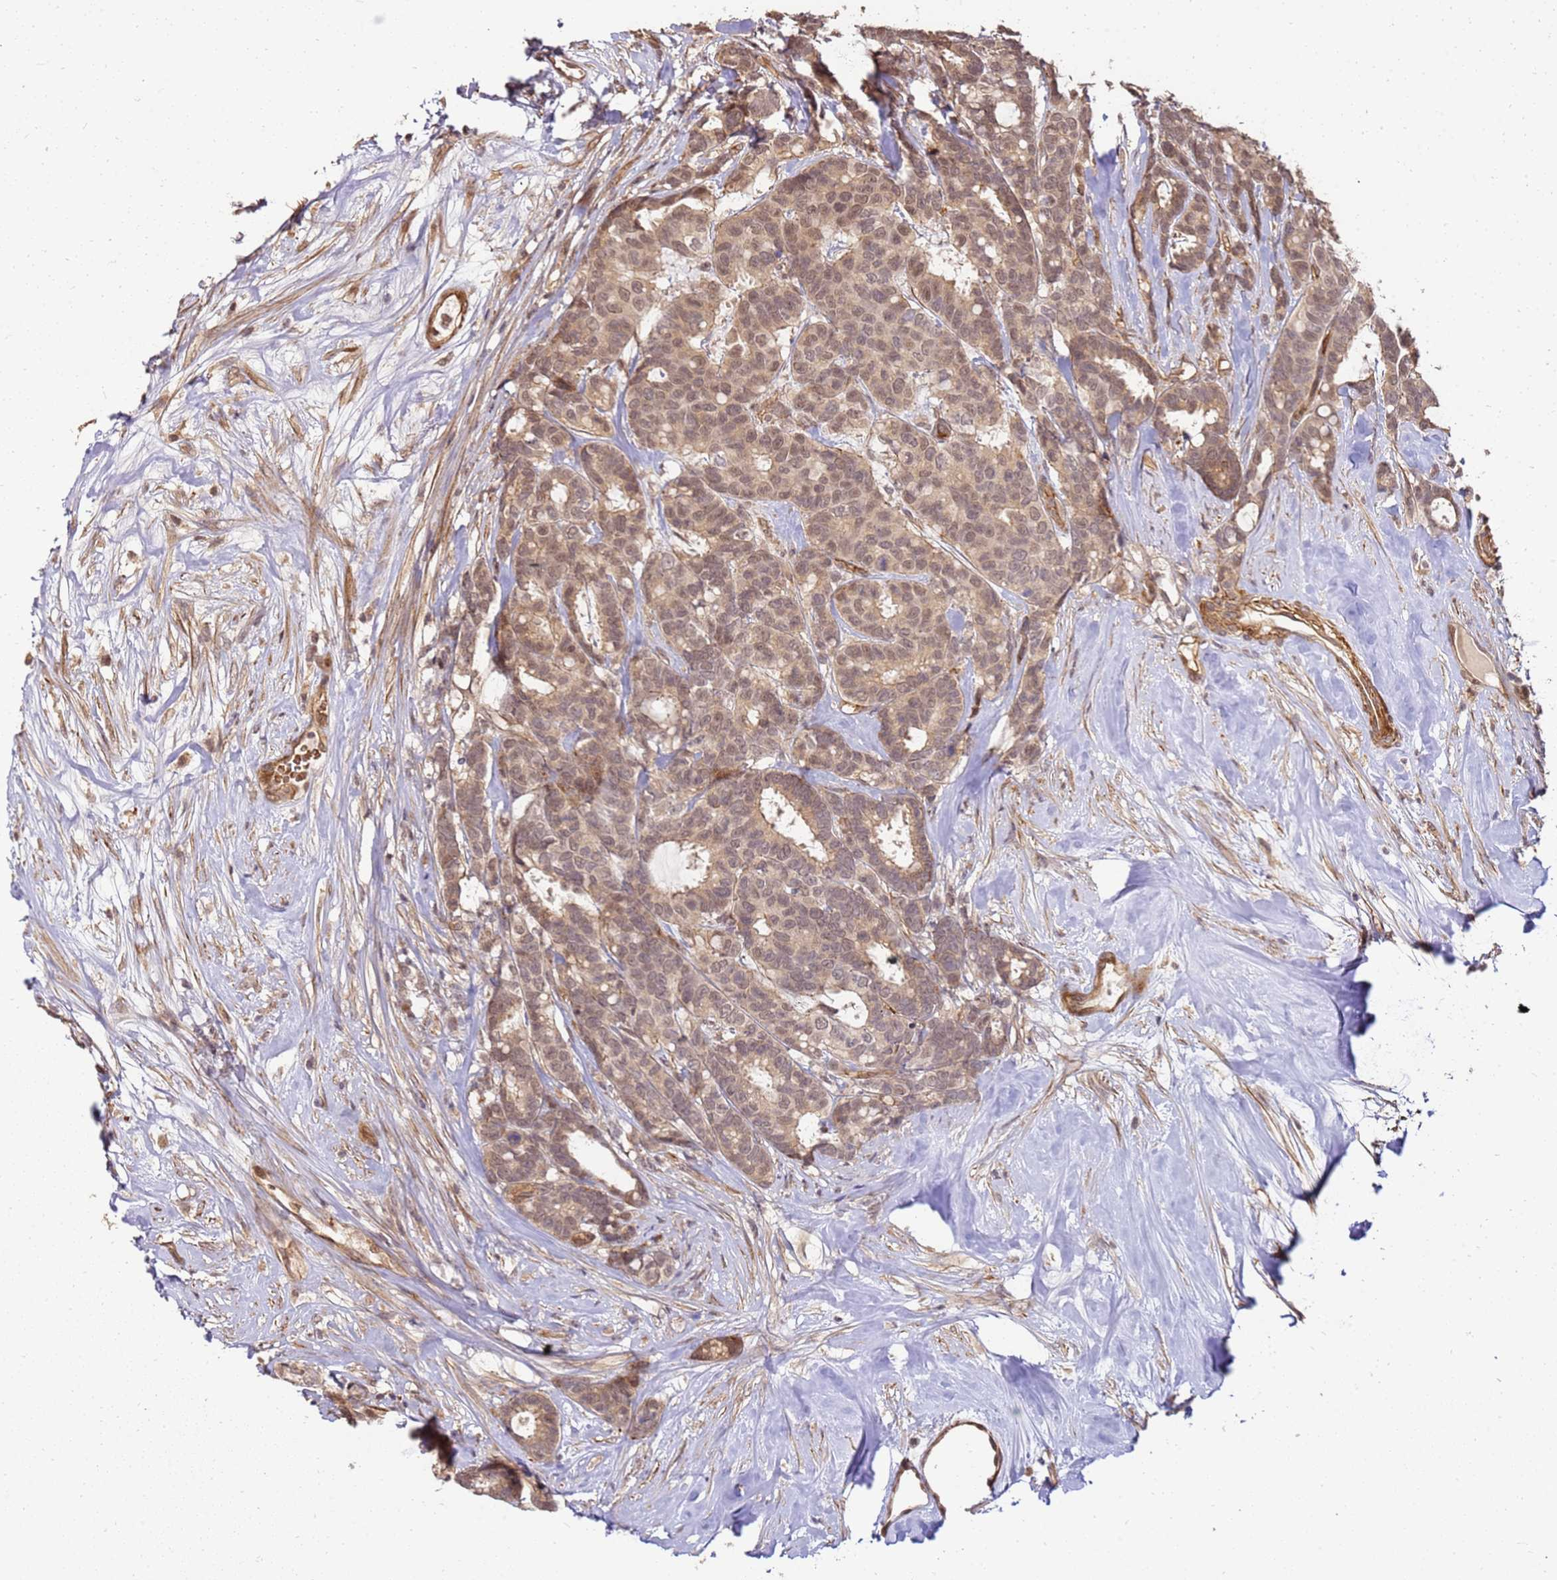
{"staining": {"intensity": "moderate", "quantity": ">75%", "location": "cytoplasmic/membranous,nuclear"}, "tissue": "breast cancer", "cell_type": "Tumor cells", "image_type": "cancer", "snomed": [{"axis": "morphology", "description": "Duct carcinoma"}, {"axis": "topography", "description": "Breast"}], "caption": "Immunohistochemistry histopathology image of neoplastic tissue: human breast intraductal carcinoma stained using IHC demonstrates medium levels of moderate protein expression localized specifically in the cytoplasmic/membranous and nuclear of tumor cells, appearing as a cytoplasmic/membranous and nuclear brown color.", "gene": "ST18", "patient": {"sex": "female", "age": 87}}